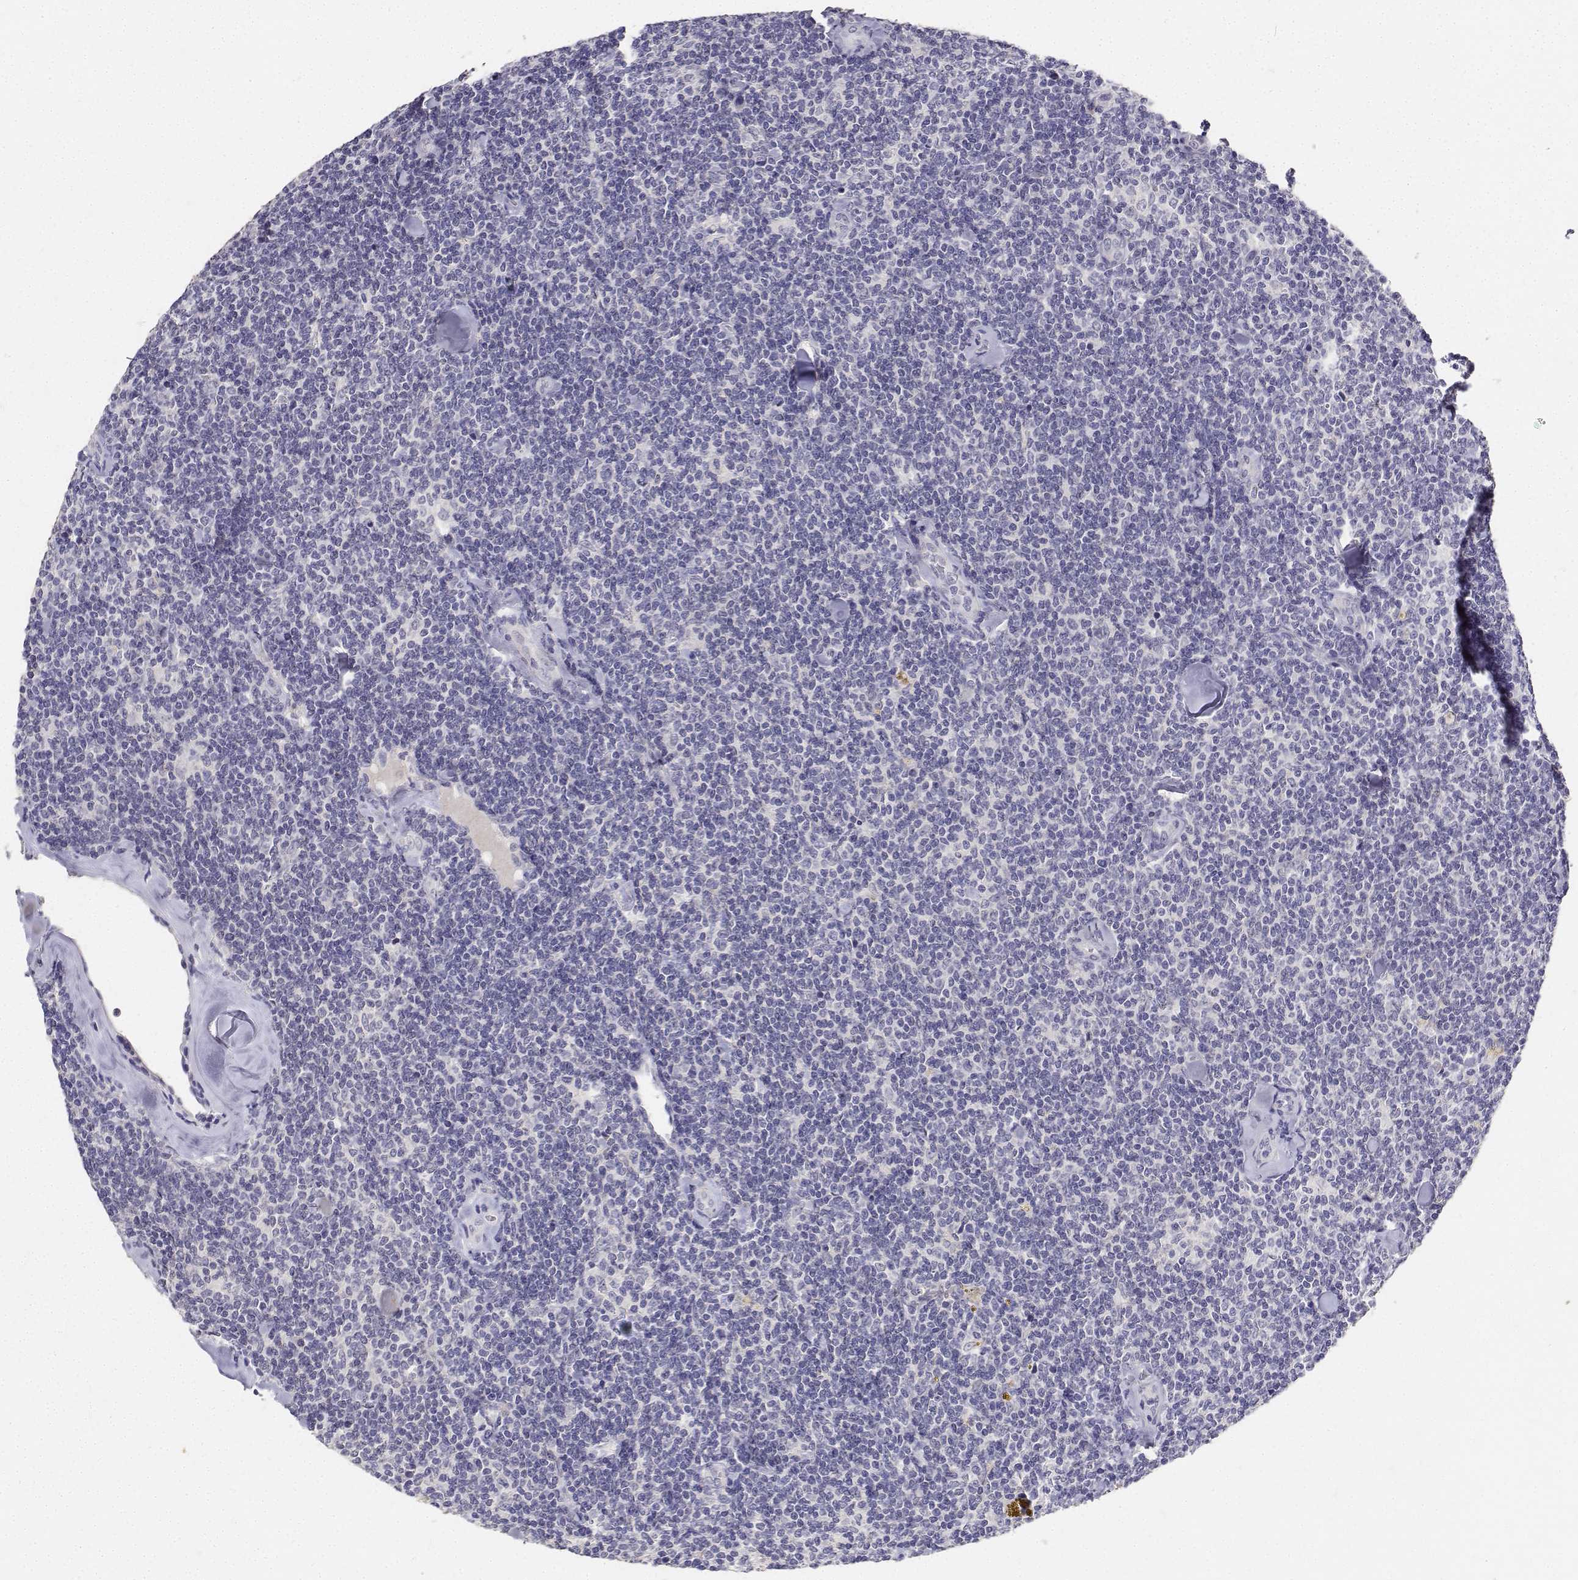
{"staining": {"intensity": "negative", "quantity": "none", "location": "none"}, "tissue": "lymphoma", "cell_type": "Tumor cells", "image_type": "cancer", "snomed": [{"axis": "morphology", "description": "Malignant lymphoma, non-Hodgkin's type, Low grade"}, {"axis": "topography", "description": "Lymph node"}], "caption": "IHC photomicrograph of neoplastic tissue: lymphoma stained with DAB (3,3'-diaminobenzidine) exhibits no significant protein staining in tumor cells. Brightfield microscopy of immunohistochemistry (IHC) stained with DAB (3,3'-diaminobenzidine) (brown) and hematoxylin (blue), captured at high magnification.", "gene": "PAEP", "patient": {"sex": "female", "age": 56}}